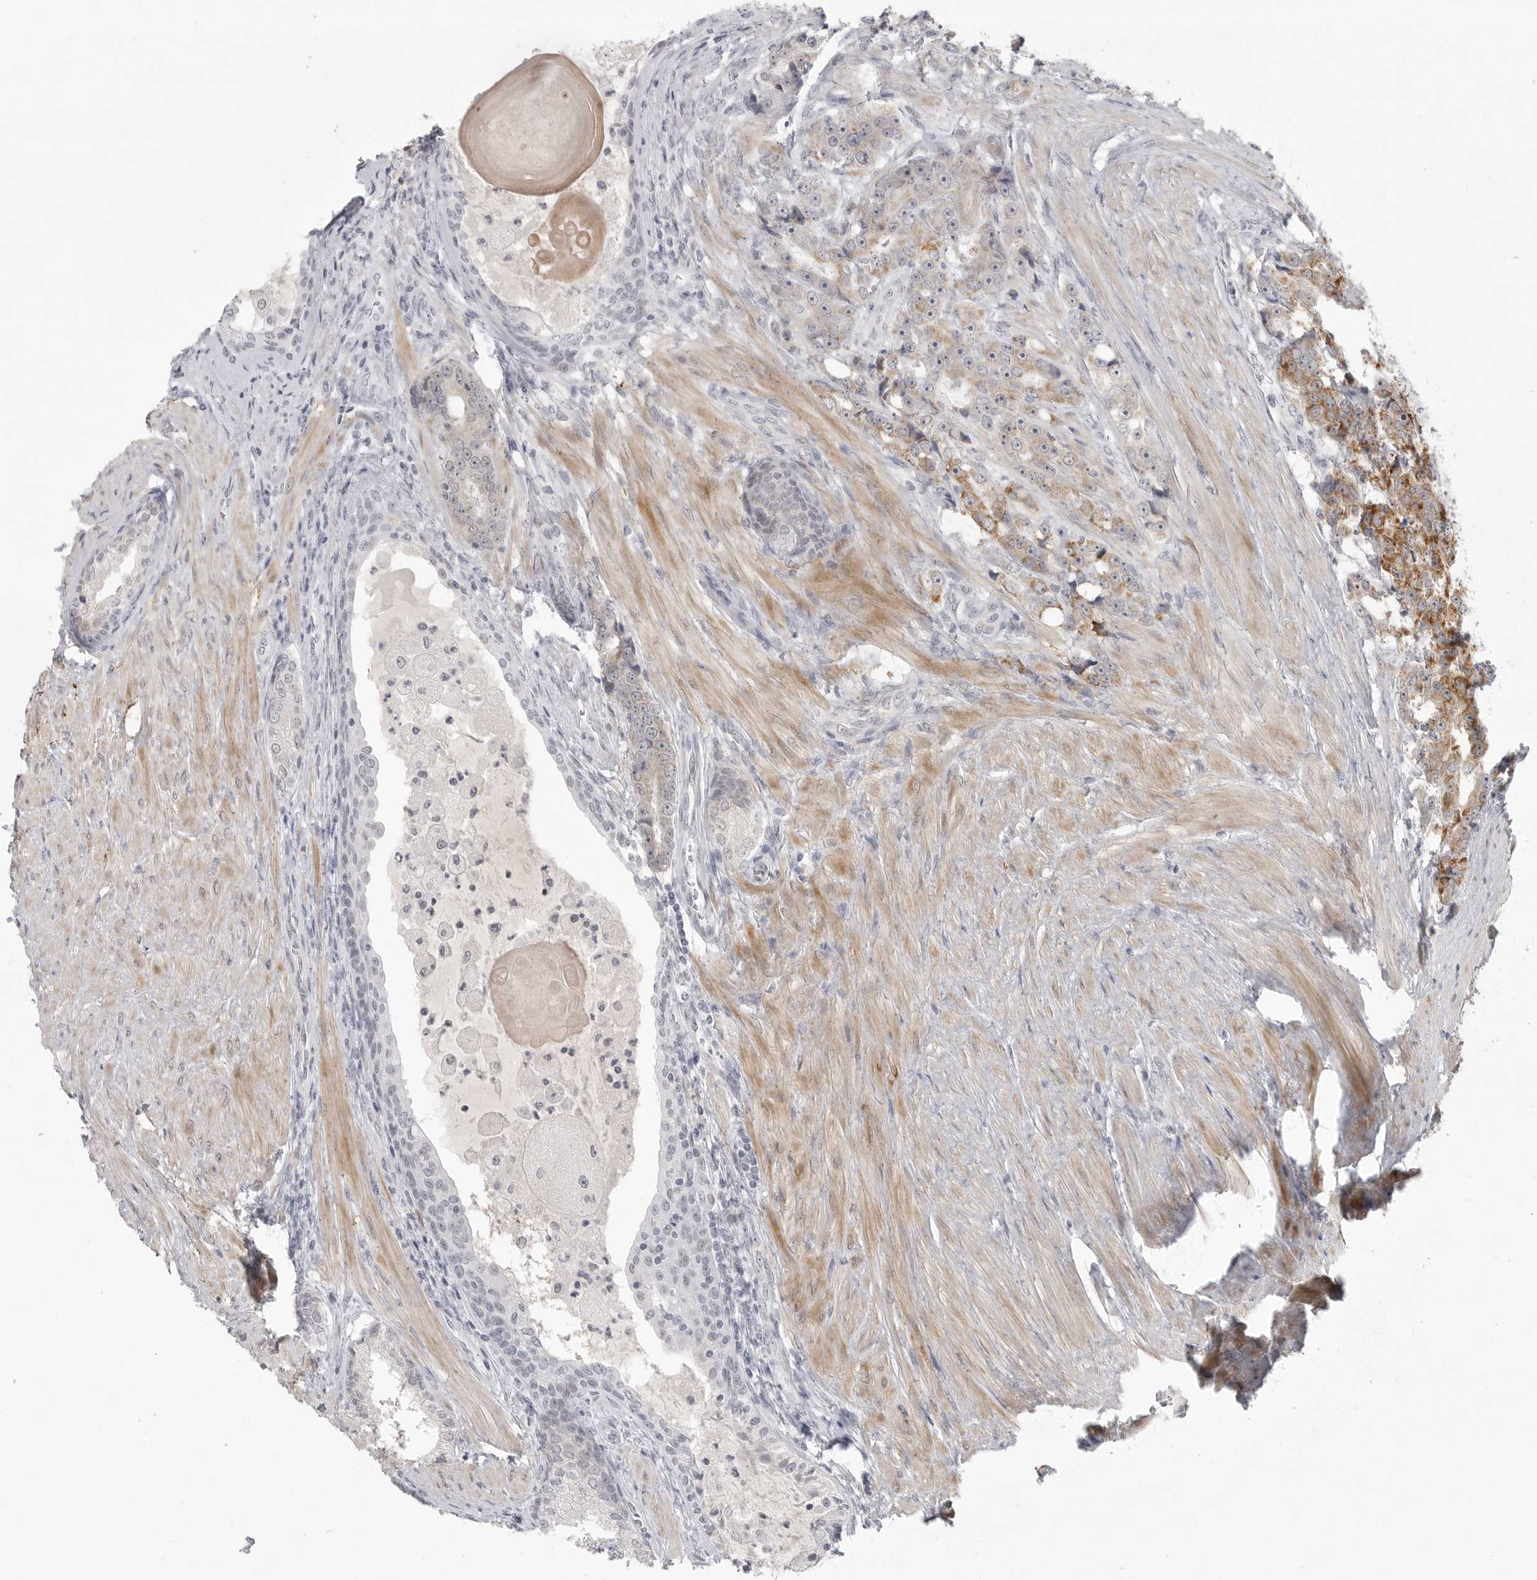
{"staining": {"intensity": "moderate", "quantity": "<25%", "location": "cytoplasmic/membranous"}, "tissue": "prostate cancer", "cell_type": "Tumor cells", "image_type": "cancer", "snomed": [{"axis": "morphology", "description": "Adenocarcinoma, High grade"}, {"axis": "topography", "description": "Prostate"}], "caption": "Prostate cancer tissue shows moderate cytoplasmic/membranous positivity in approximately <25% of tumor cells, visualized by immunohistochemistry.", "gene": "TCTN3", "patient": {"sex": "male", "age": 60}}